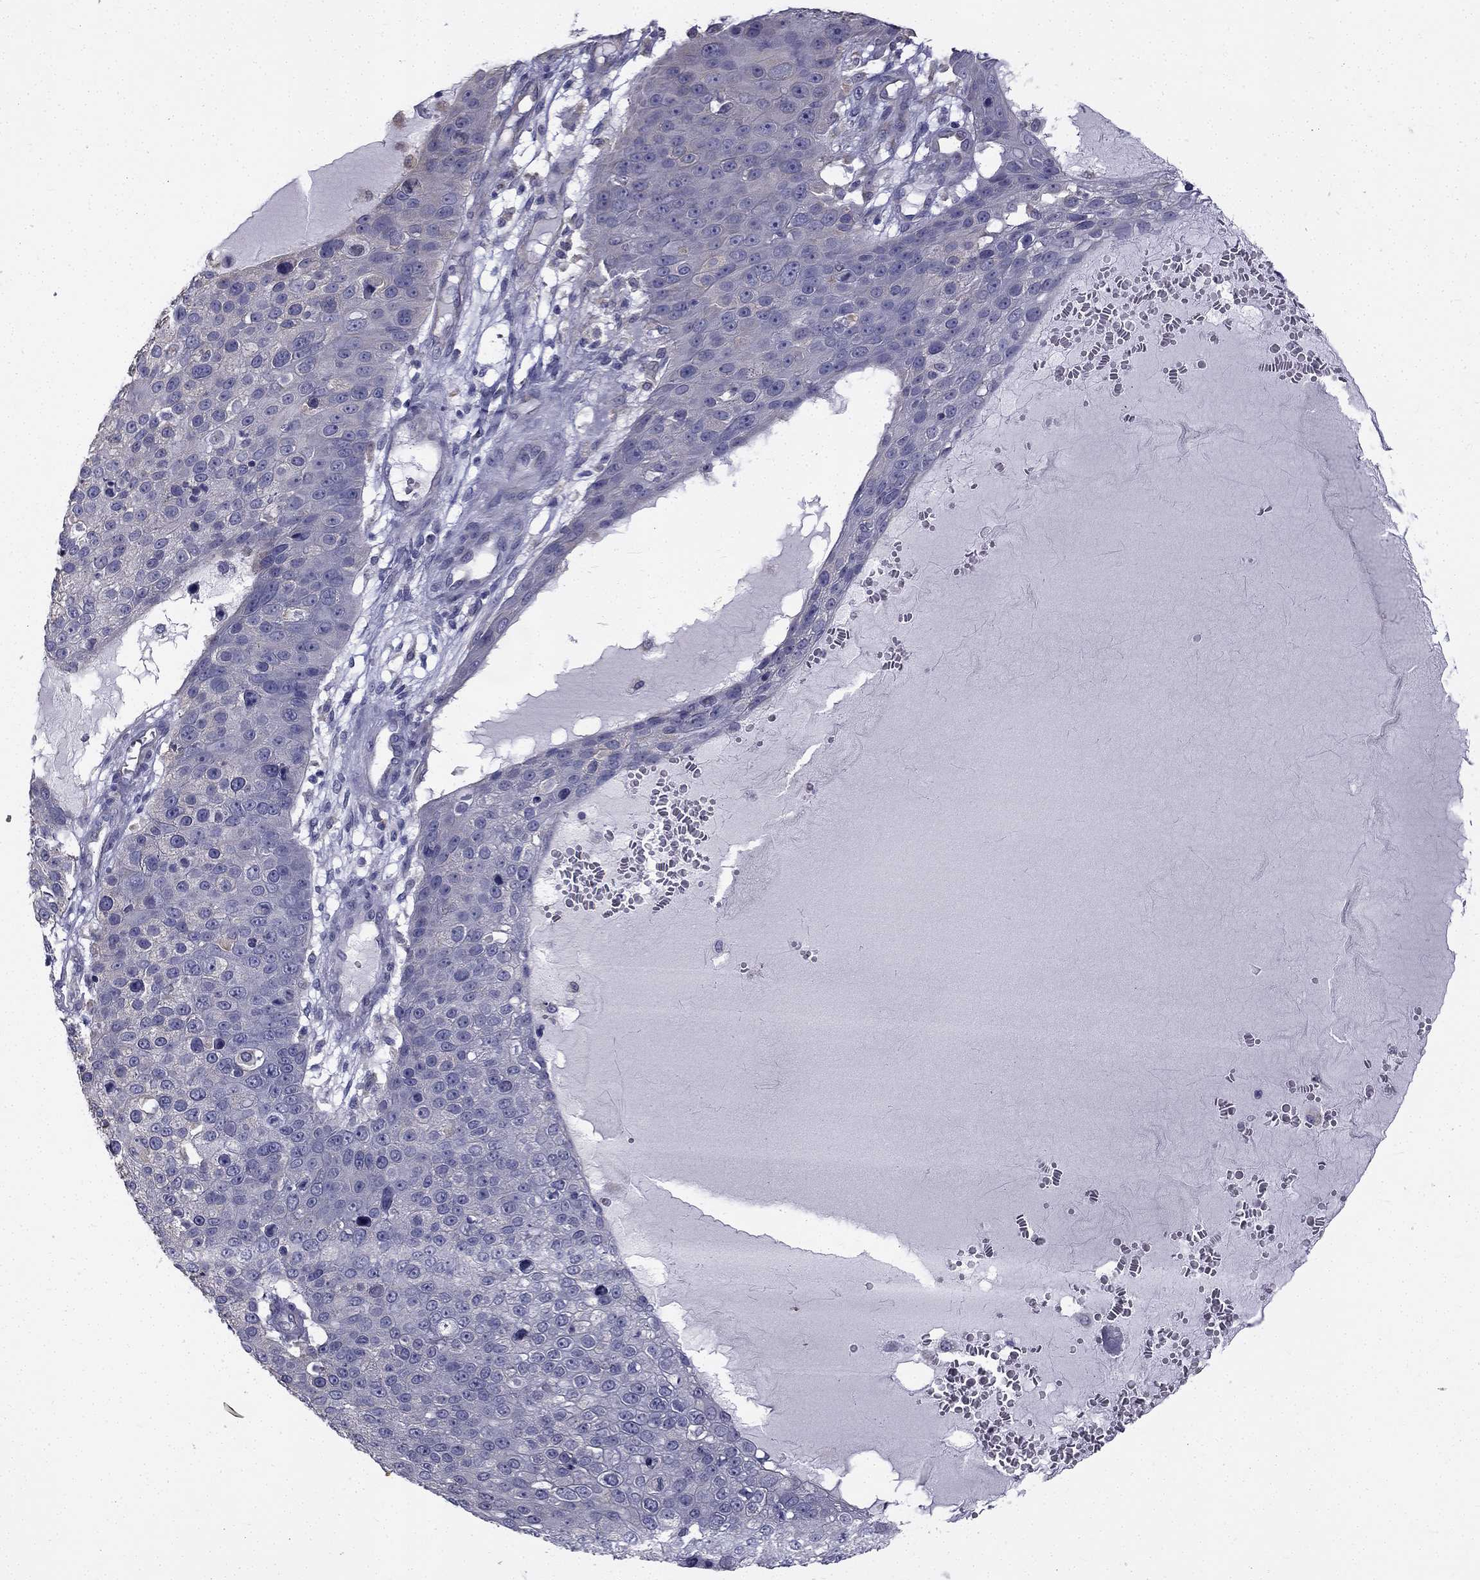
{"staining": {"intensity": "negative", "quantity": "none", "location": "none"}, "tissue": "skin cancer", "cell_type": "Tumor cells", "image_type": "cancer", "snomed": [{"axis": "morphology", "description": "Squamous cell carcinoma, NOS"}, {"axis": "topography", "description": "Skin"}], "caption": "Tumor cells are negative for protein expression in human squamous cell carcinoma (skin).", "gene": "CCDC40", "patient": {"sex": "male", "age": 71}}